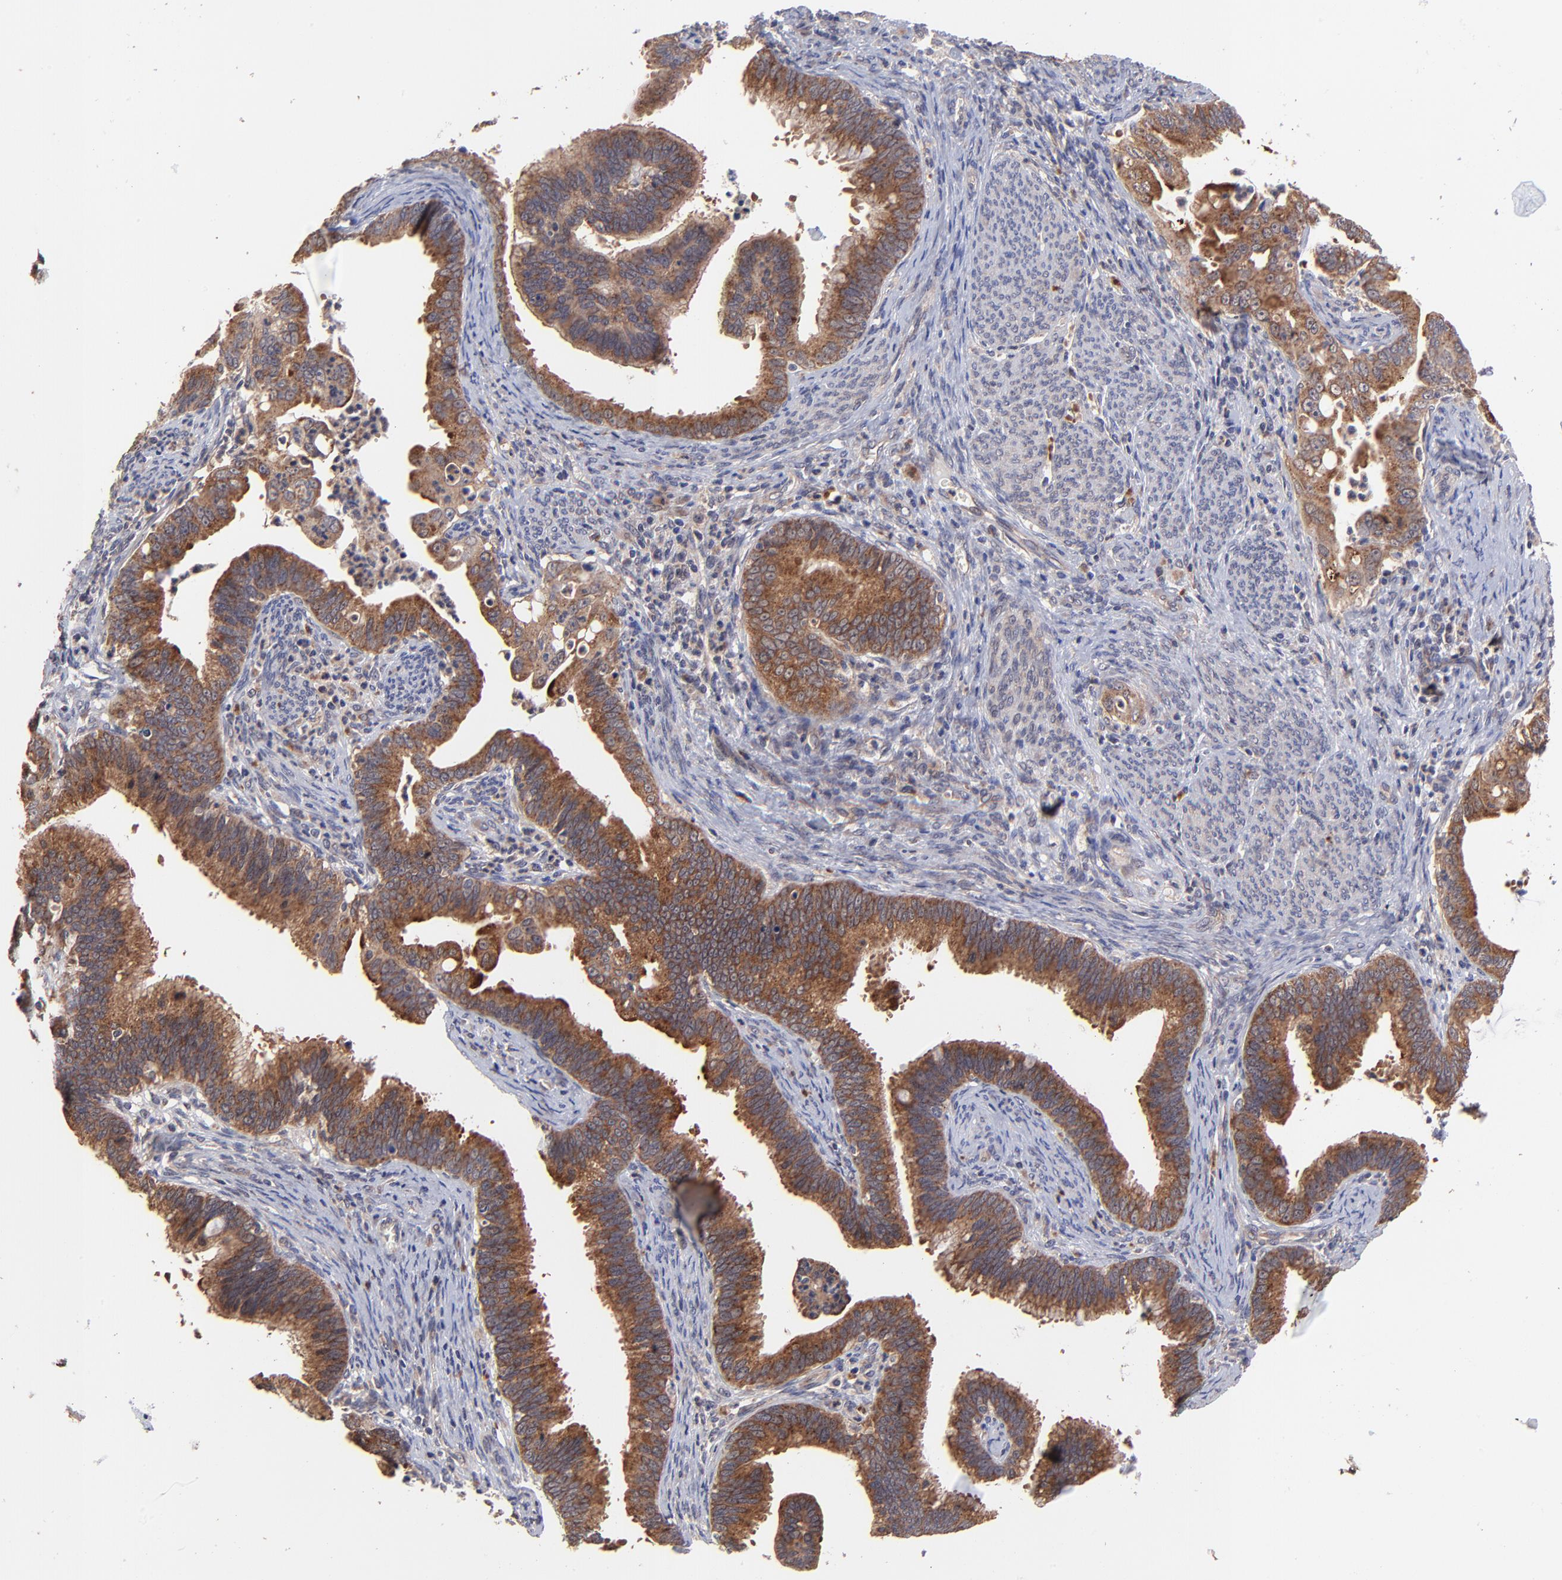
{"staining": {"intensity": "moderate", "quantity": ">75%", "location": "cytoplasmic/membranous"}, "tissue": "cervical cancer", "cell_type": "Tumor cells", "image_type": "cancer", "snomed": [{"axis": "morphology", "description": "Adenocarcinoma, NOS"}, {"axis": "topography", "description": "Cervix"}], "caption": "Human cervical cancer stained with a protein marker reveals moderate staining in tumor cells.", "gene": "BAIAP2L2", "patient": {"sex": "female", "age": 47}}